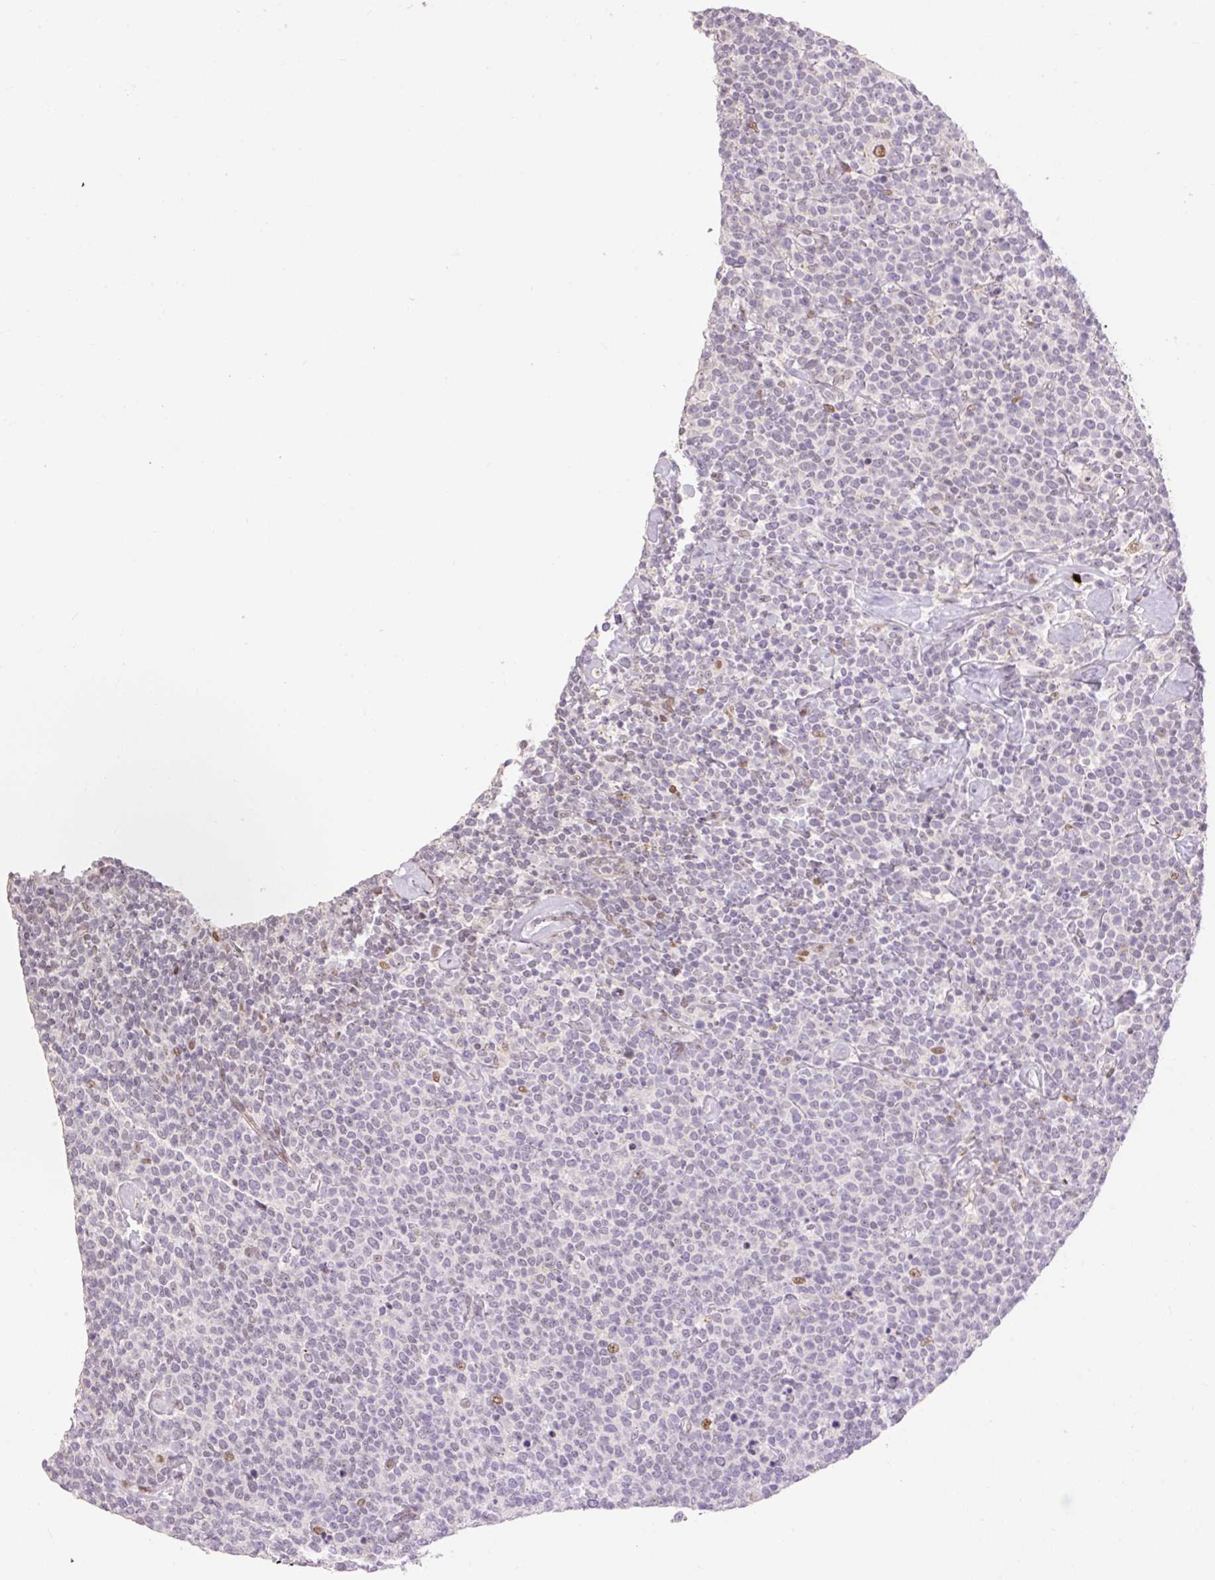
{"staining": {"intensity": "negative", "quantity": "none", "location": "none"}, "tissue": "lymphoma", "cell_type": "Tumor cells", "image_type": "cancer", "snomed": [{"axis": "morphology", "description": "Malignant lymphoma, non-Hodgkin's type, High grade"}, {"axis": "topography", "description": "Lymph node"}], "caption": "The IHC image has no significant positivity in tumor cells of lymphoma tissue.", "gene": "RIPPLY3", "patient": {"sex": "male", "age": 61}}